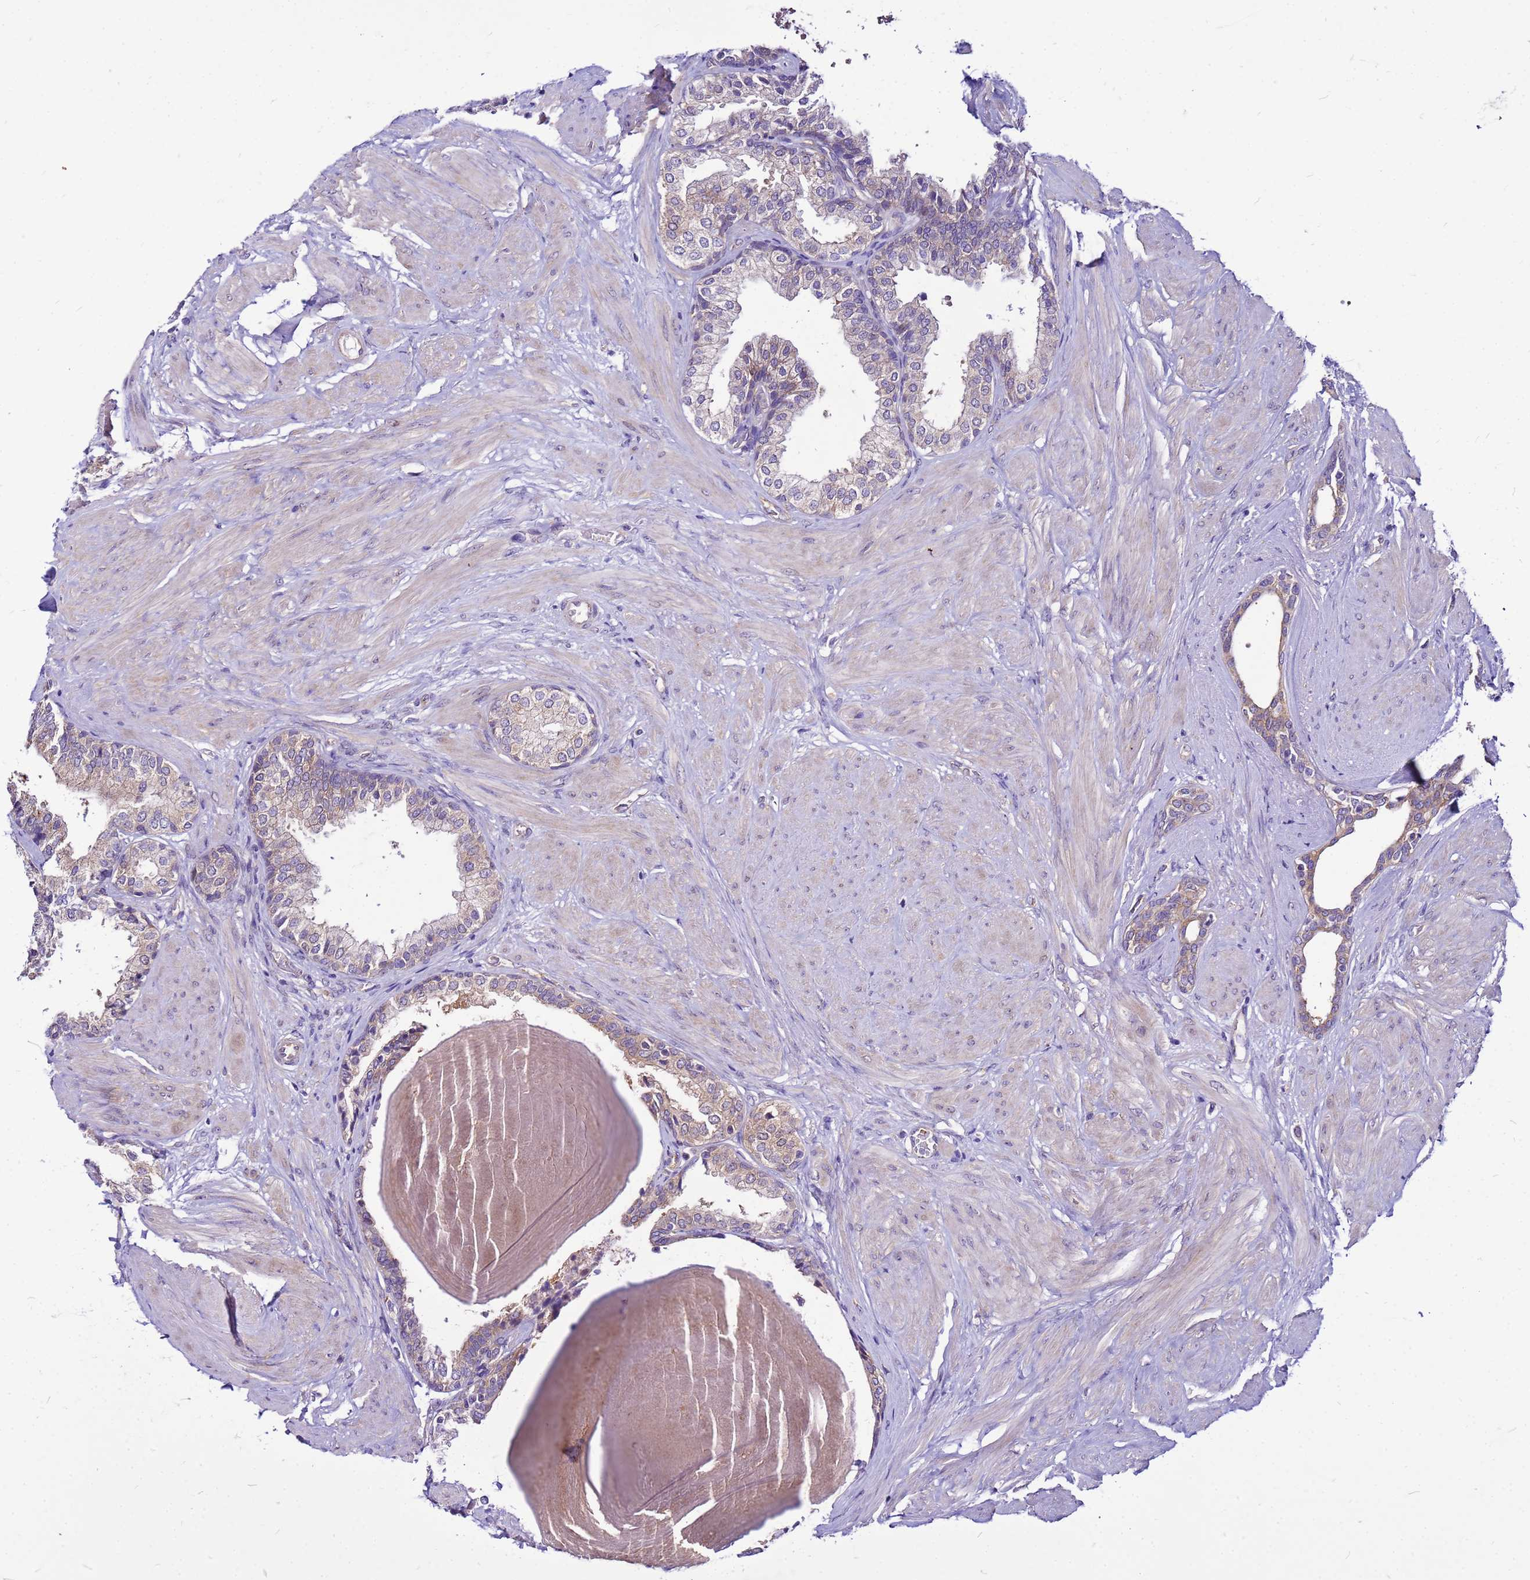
{"staining": {"intensity": "weak", "quantity": "25%-75%", "location": "cytoplasmic/membranous"}, "tissue": "prostate", "cell_type": "Glandular cells", "image_type": "normal", "snomed": [{"axis": "morphology", "description": "Normal tissue, NOS"}, {"axis": "topography", "description": "Prostate"}], "caption": "Benign prostate was stained to show a protein in brown. There is low levels of weak cytoplasmic/membranous positivity in about 25%-75% of glandular cells. The protein is shown in brown color, while the nuclei are stained blue.", "gene": "PKD1", "patient": {"sex": "male", "age": 48}}